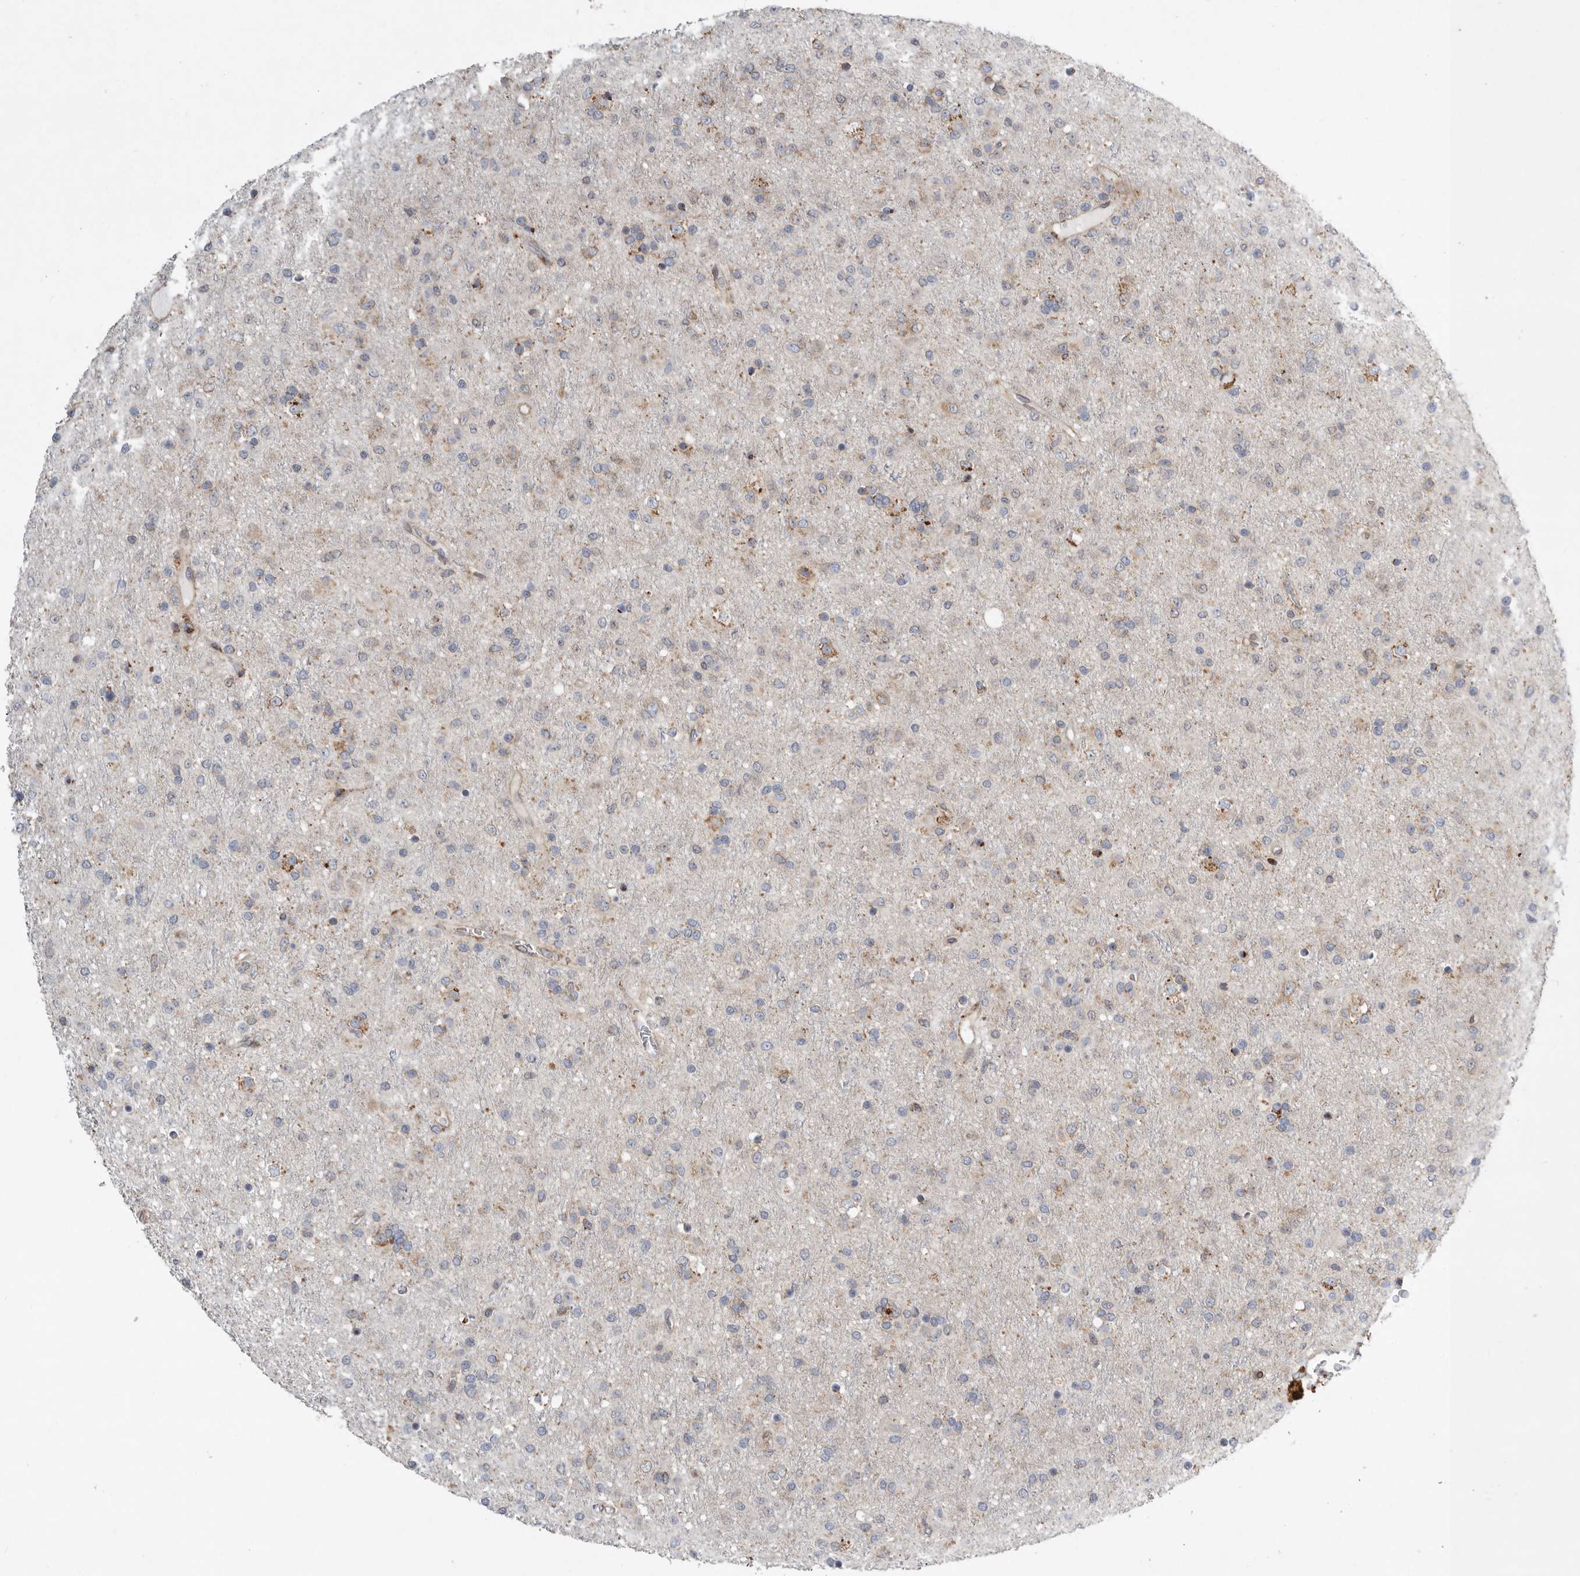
{"staining": {"intensity": "negative", "quantity": "none", "location": "none"}, "tissue": "glioma", "cell_type": "Tumor cells", "image_type": "cancer", "snomed": [{"axis": "morphology", "description": "Glioma, malignant, Low grade"}, {"axis": "topography", "description": "Brain"}], "caption": "The photomicrograph demonstrates no staining of tumor cells in malignant glioma (low-grade). Nuclei are stained in blue.", "gene": "GANAB", "patient": {"sex": "male", "age": 65}}